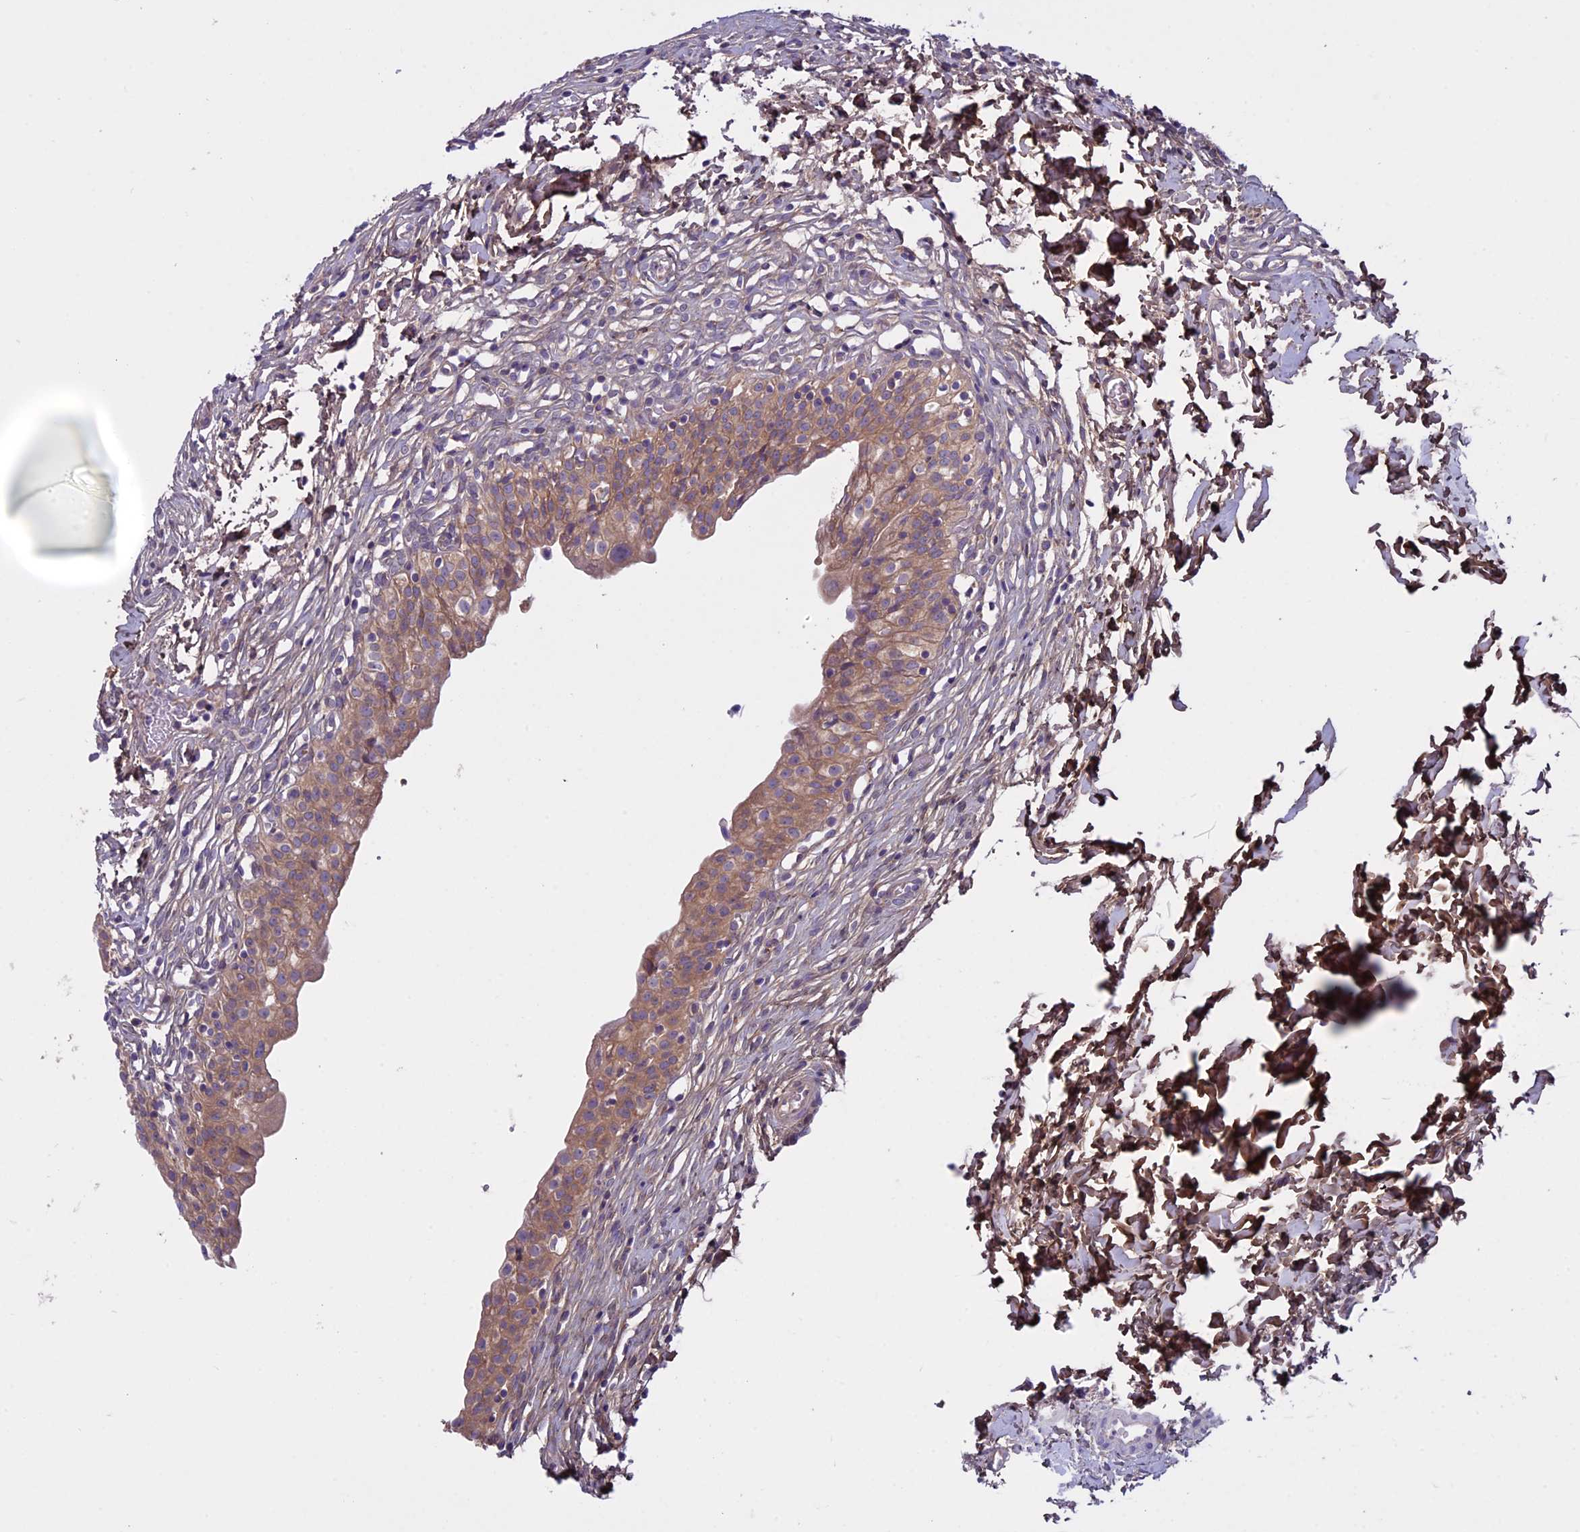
{"staining": {"intensity": "moderate", "quantity": ">75%", "location": "cytoplasmic/membranous"}, "tissue": "urinary bladder", "cell_type": "Urothelial cells", "image_type": "normal", "snomed": [{"axis": "morphology", "description": "Normal tissue, NOS"}, {"axis": "topography", "description": "Urinary bladder"}], "caption": "The photomicrograph reveals staining of normal urinary bladder, revealing moderate cytoplasmic/membranous protein expression (brown color) within urothelial cells.", "gene": "DCTN5", "patient": {"sex": "male", "age": 55}}